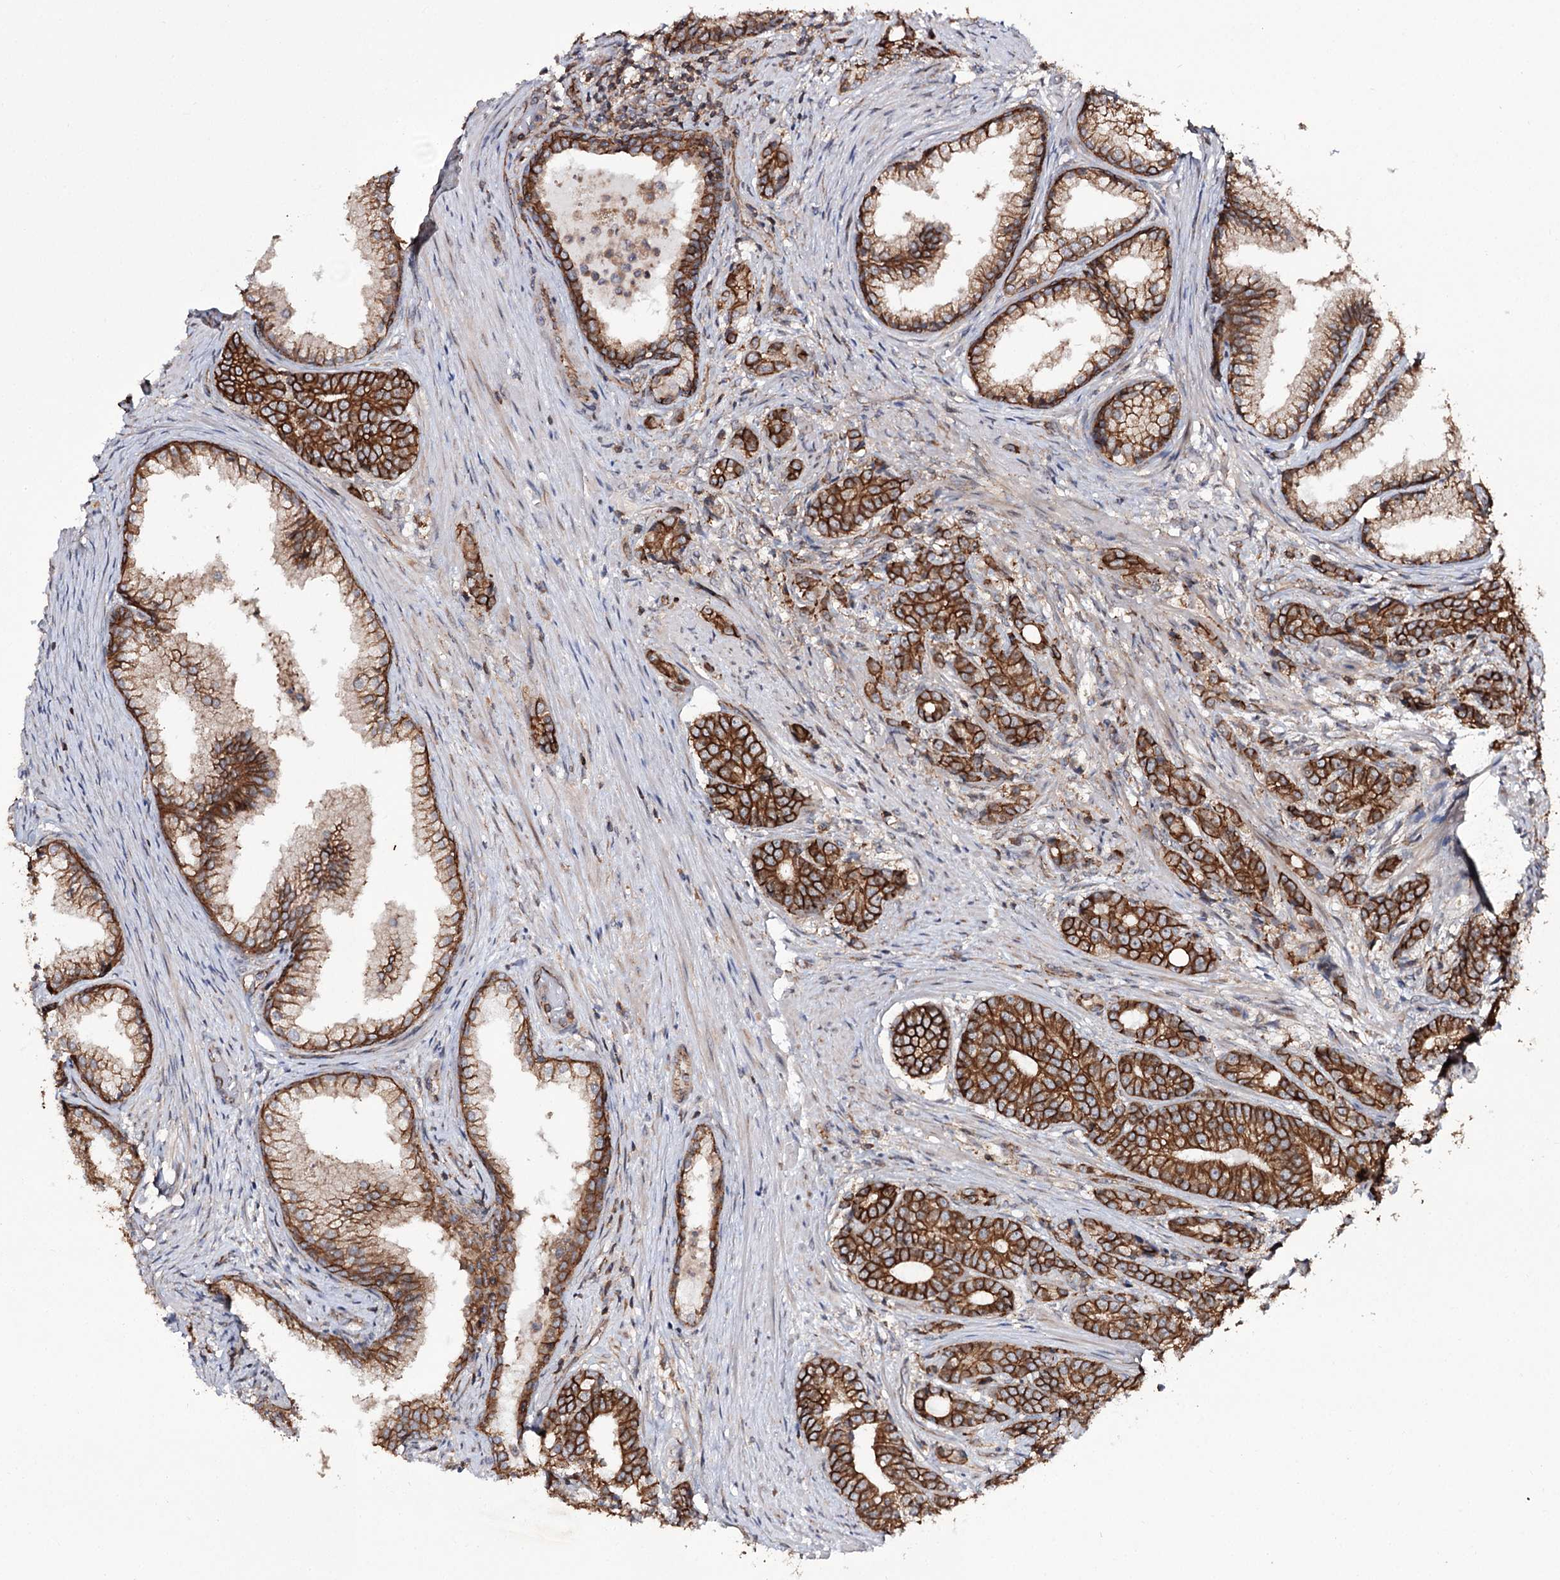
{"staining": {"intensity": "strong", "quantity": ">75%", "location": "cytoplasmic/membranous"}, "tissue": "prostate cancer", "cell_type": "Tumor cells", "image_type": "cancer", "snomed": [{"axis": "morphology", "description": "Adenocarcinoma, Low grade"}, {"axis": "topography", "description": "Prostate"}], "caption": "Human low-grade adenocarcinoma (prostate) stained for a protein (brown) displays strong cytoplasmic/membranous positive staining in approximately >75% of tumor cells.", "gene": "DHX29", "patient": {"sex": "male", "age": 71}}